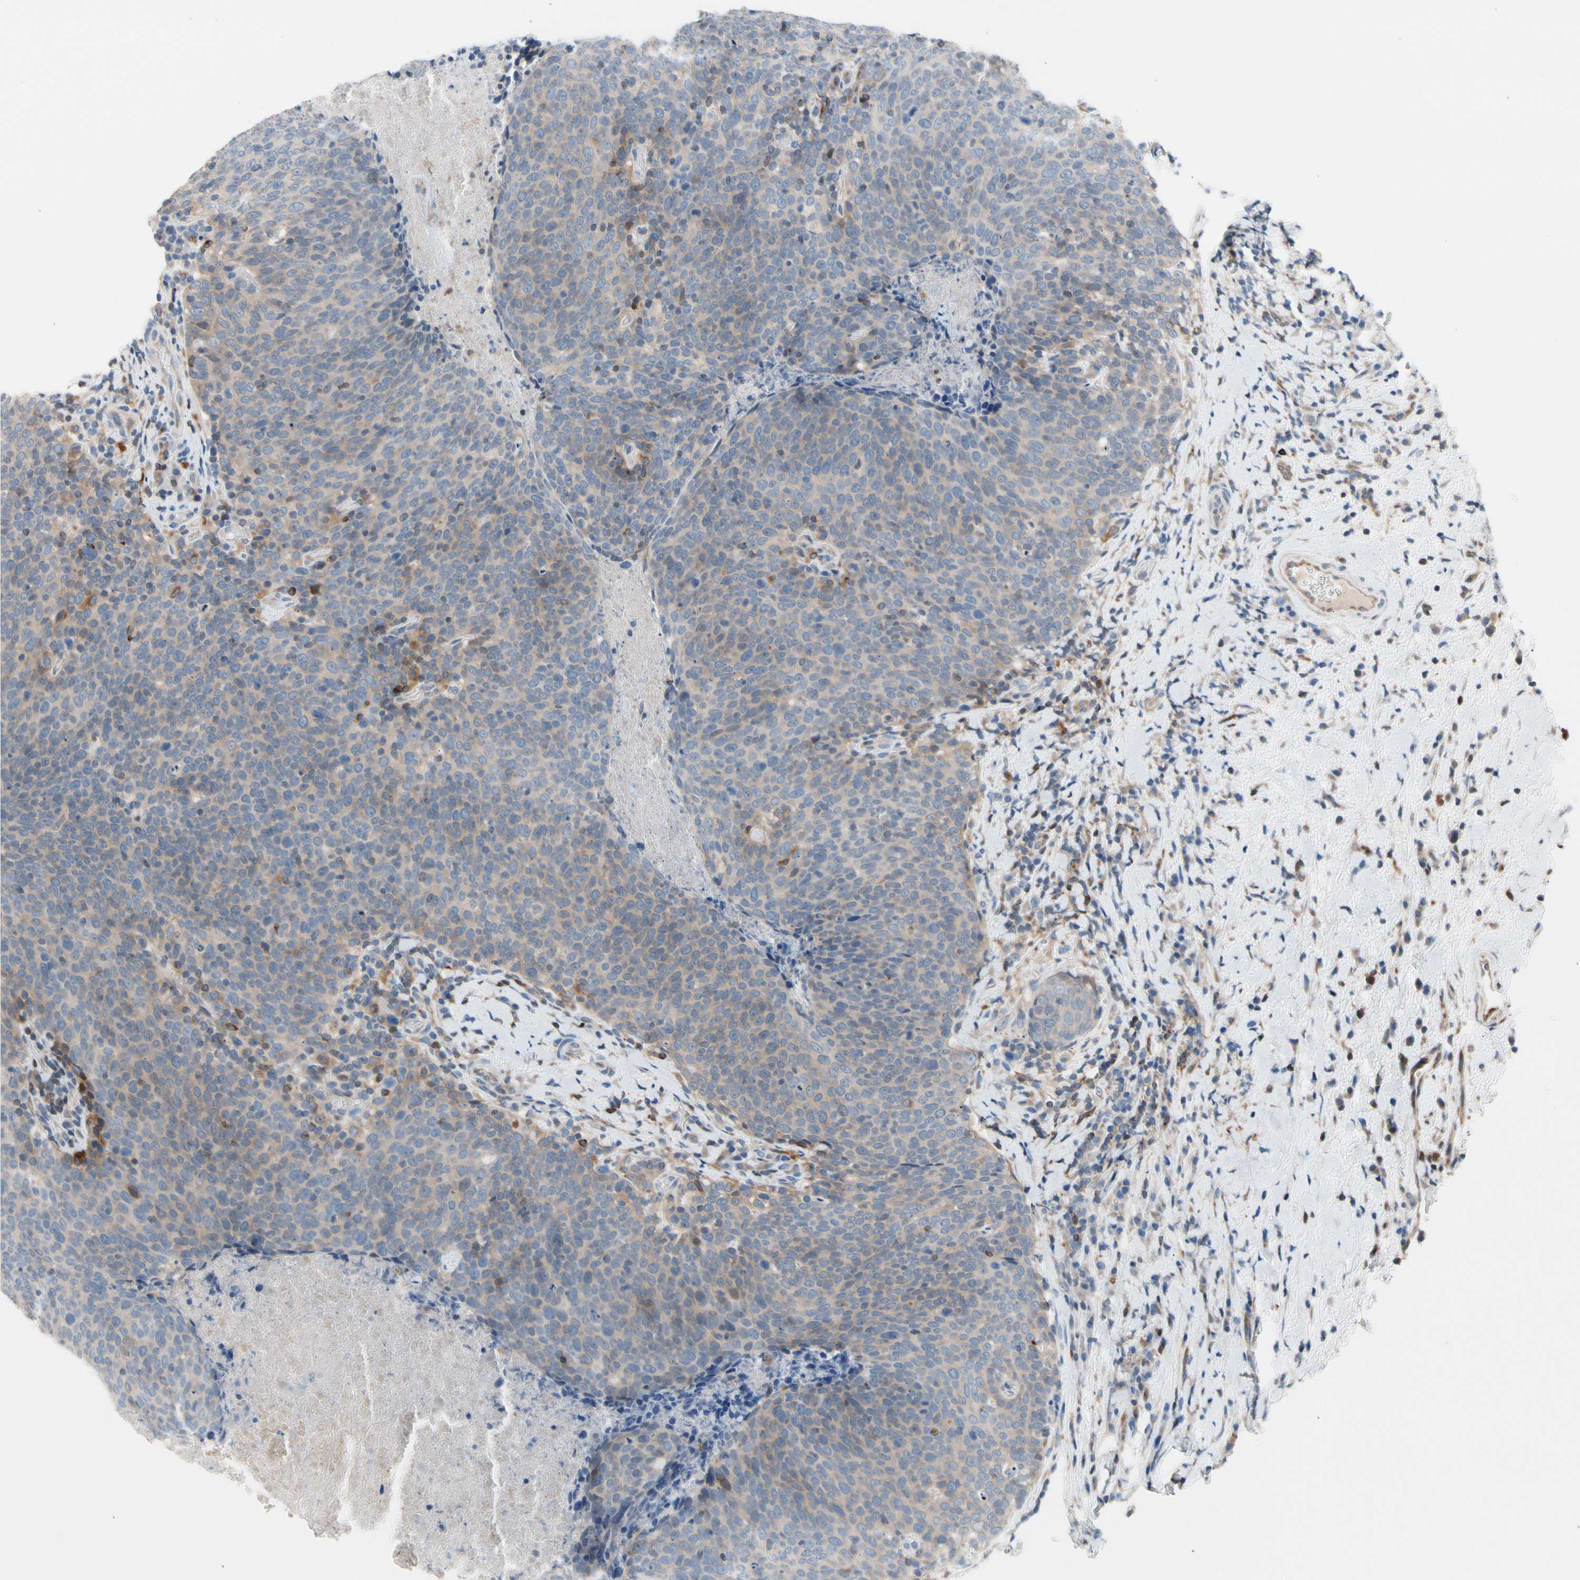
{"staining": {"intensity": "negative", "quantity": "none", "location": "none"}, "tissue": "head and neck cancer", "cell_type": "Tumor cells", "image_type": "cancer", "snomed": [{"axis": "morphology", "description": "Squamous cell carcinoma, NOS"}, {"axis": "morphology", "description": "Squamous cell carcinoma, metastatic, NOS"}, {"axis": "topography", "description": "Lymph node"}, {"axis": "topography", "description": "Head-Neck"}], "caption": "Immunohistochemistry image of head and neck cancer (squamous cell carcinoma) stained for a protein (brown), which reveals no positivity in tumor cells. The staining was performed using DAB to visualize the protein expression in brown, while the nuclei were stained in blue with hematoxylin (Magnification: 20x).", "gene": "MAP3K3", "patient": {"sex": "male", "age": 62}}